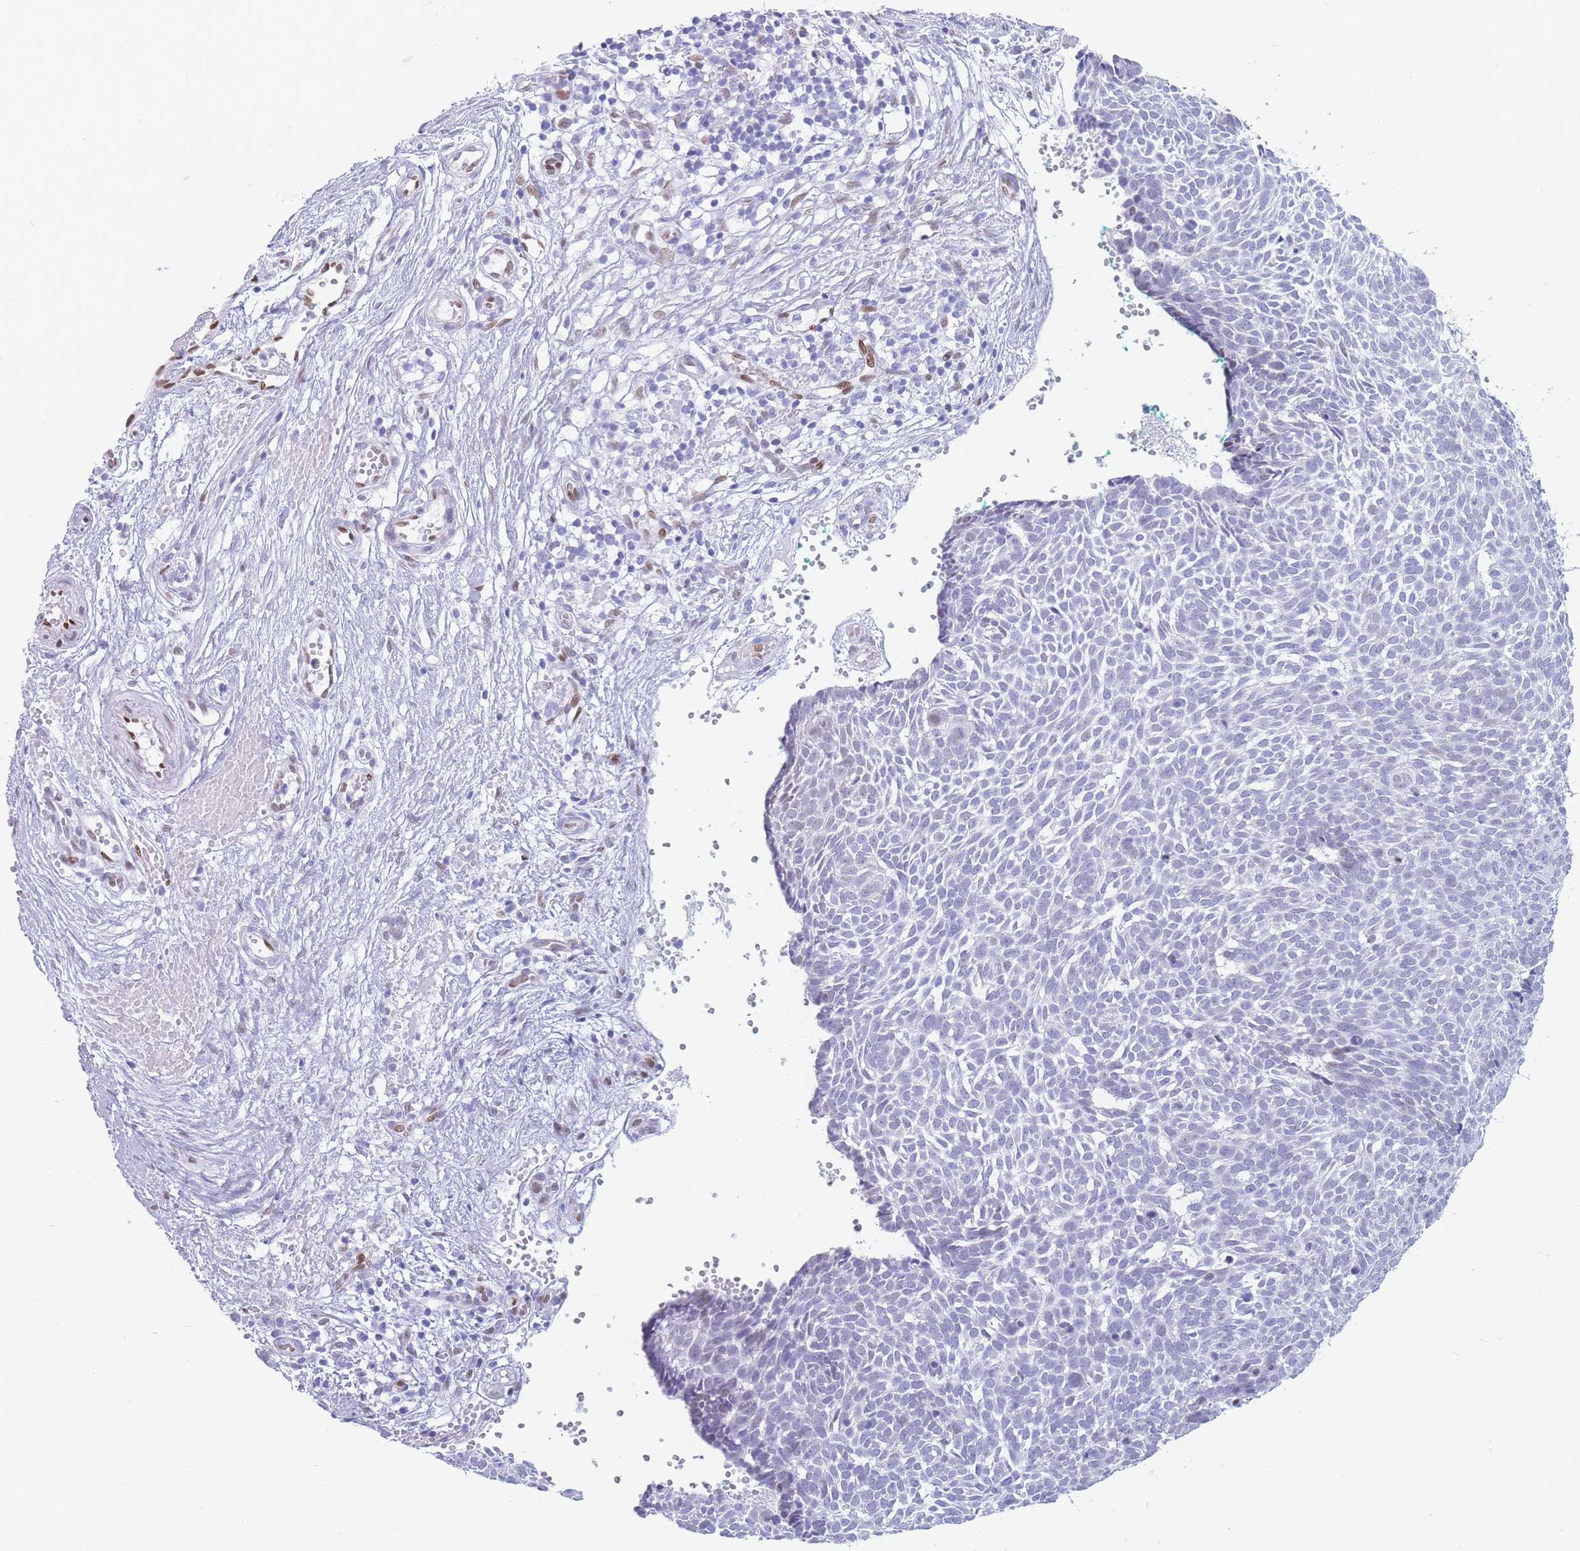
{"staining": {"intensity": "weak", "quantity": "<25%", "location": "nuclear"}, "tissue": "skin cancer", "cell_type": "Tumor cells", "image_type": "cancer", "snomed": [{"axis": "morphology", "description": "Basal cell carcinoma"}, {"axis": "topography", "description": "Skin"}], "caption": "Histopathology image shows no significant protein positivity in tumor cells of skin cancer (basal cell carcinoma).", "gene": "PSMB5", "patient": {"sex": "male", "age": 61}}